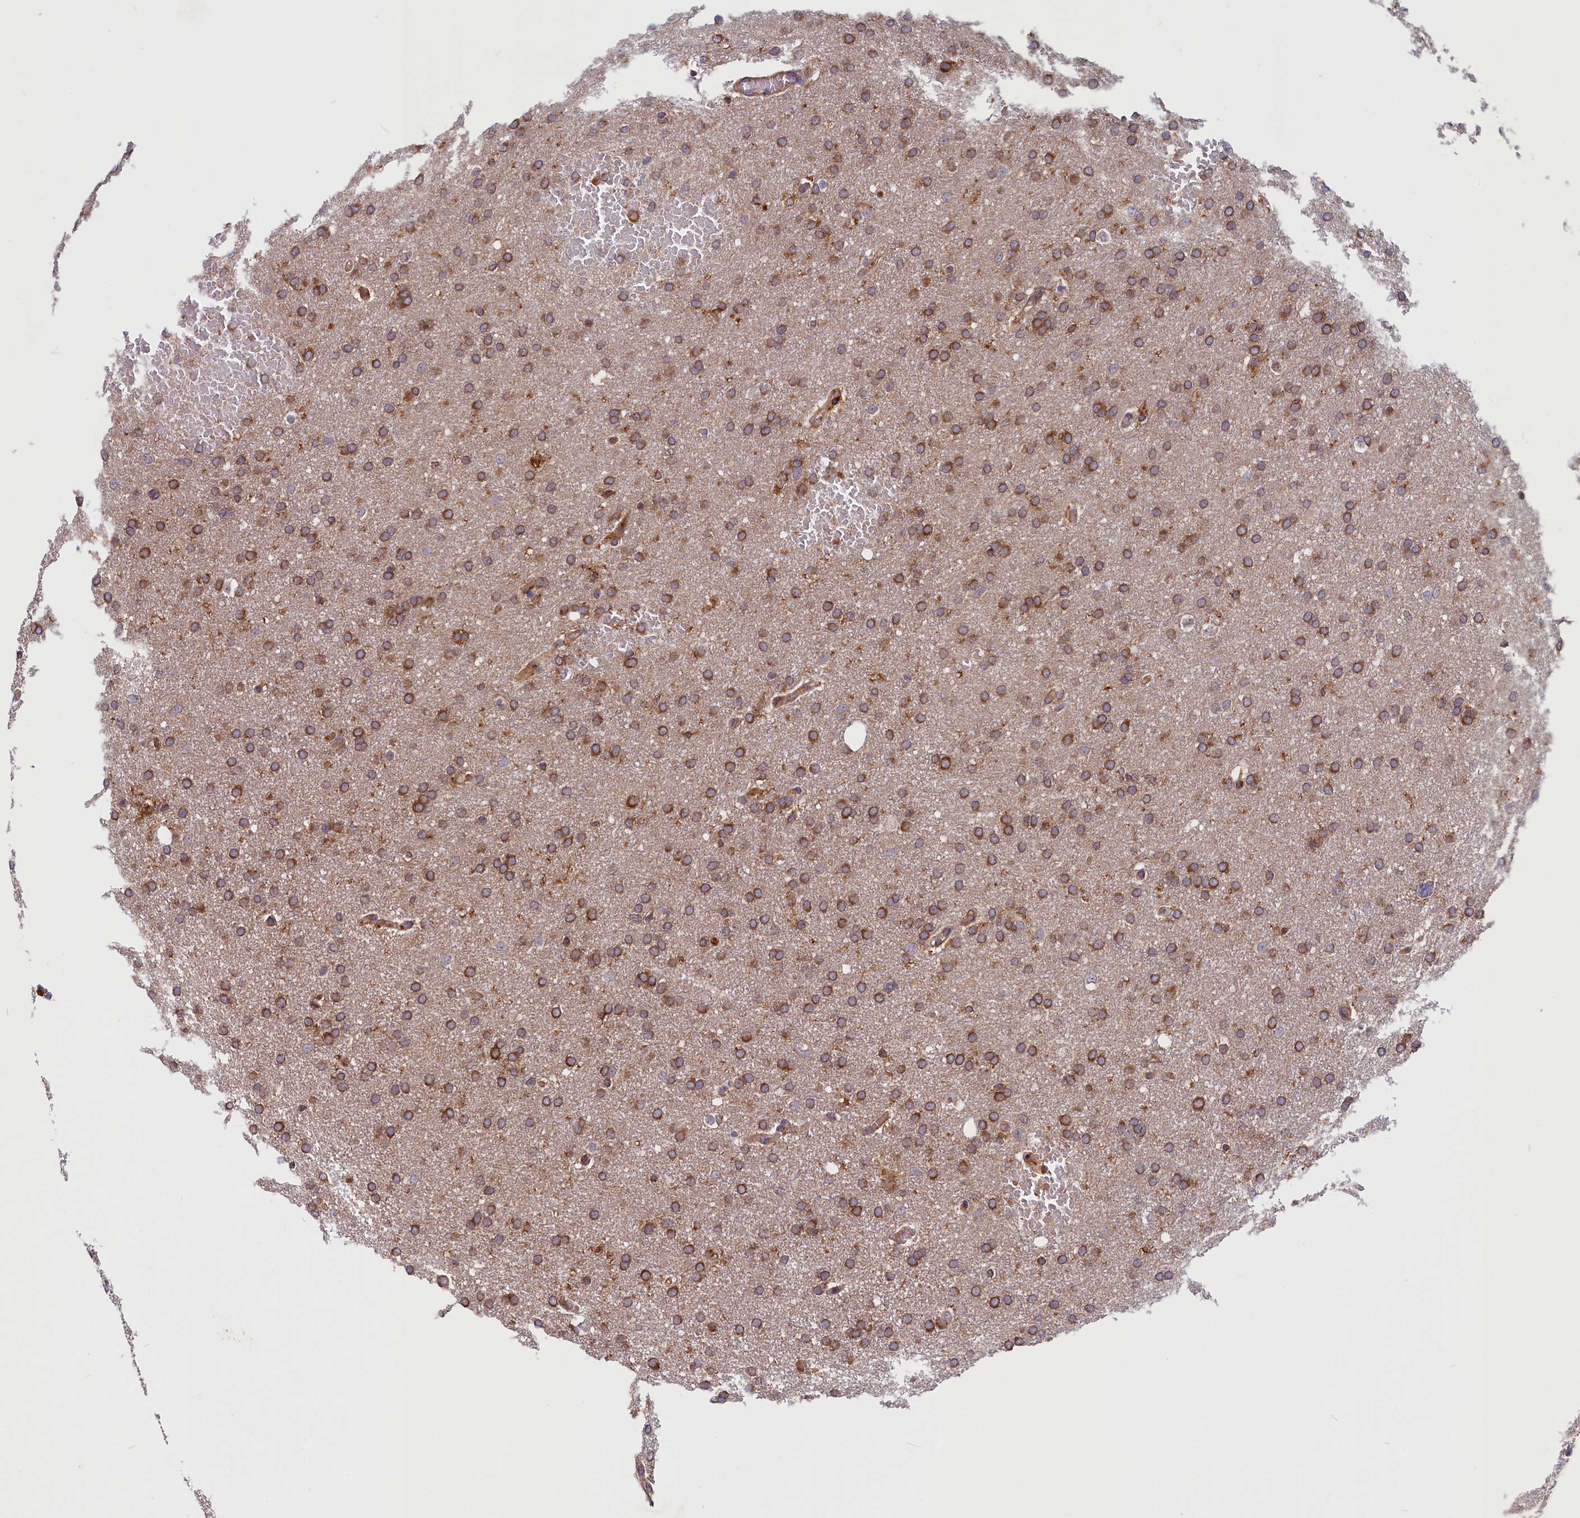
{"staining": {"intensity": "moderate", "quantity": ">75%", "location": "cytoplasmic/membranous"}, "tissue": "glioma", "cell_type": "Tumor cells", "image_type": "cancer", "snomed": [{"axis": "morphology", "description": "Glioma, malignant, High grade"}, {"axis": "topography", "description": "Cerebral cortex"}], "caption": "Glioma stained with immunohistochemistry displays moderate cytoplasmic/membranous expression in about >75% of tumor cells. The protein is stained brown, and the nuclei are stained in blue (DAB (3,3'-diaminobenzidine) IHC with brightfield microscopy, high magnification).", "gene": "MYO9B", "patient": {"sex": "female", "age": 36}}